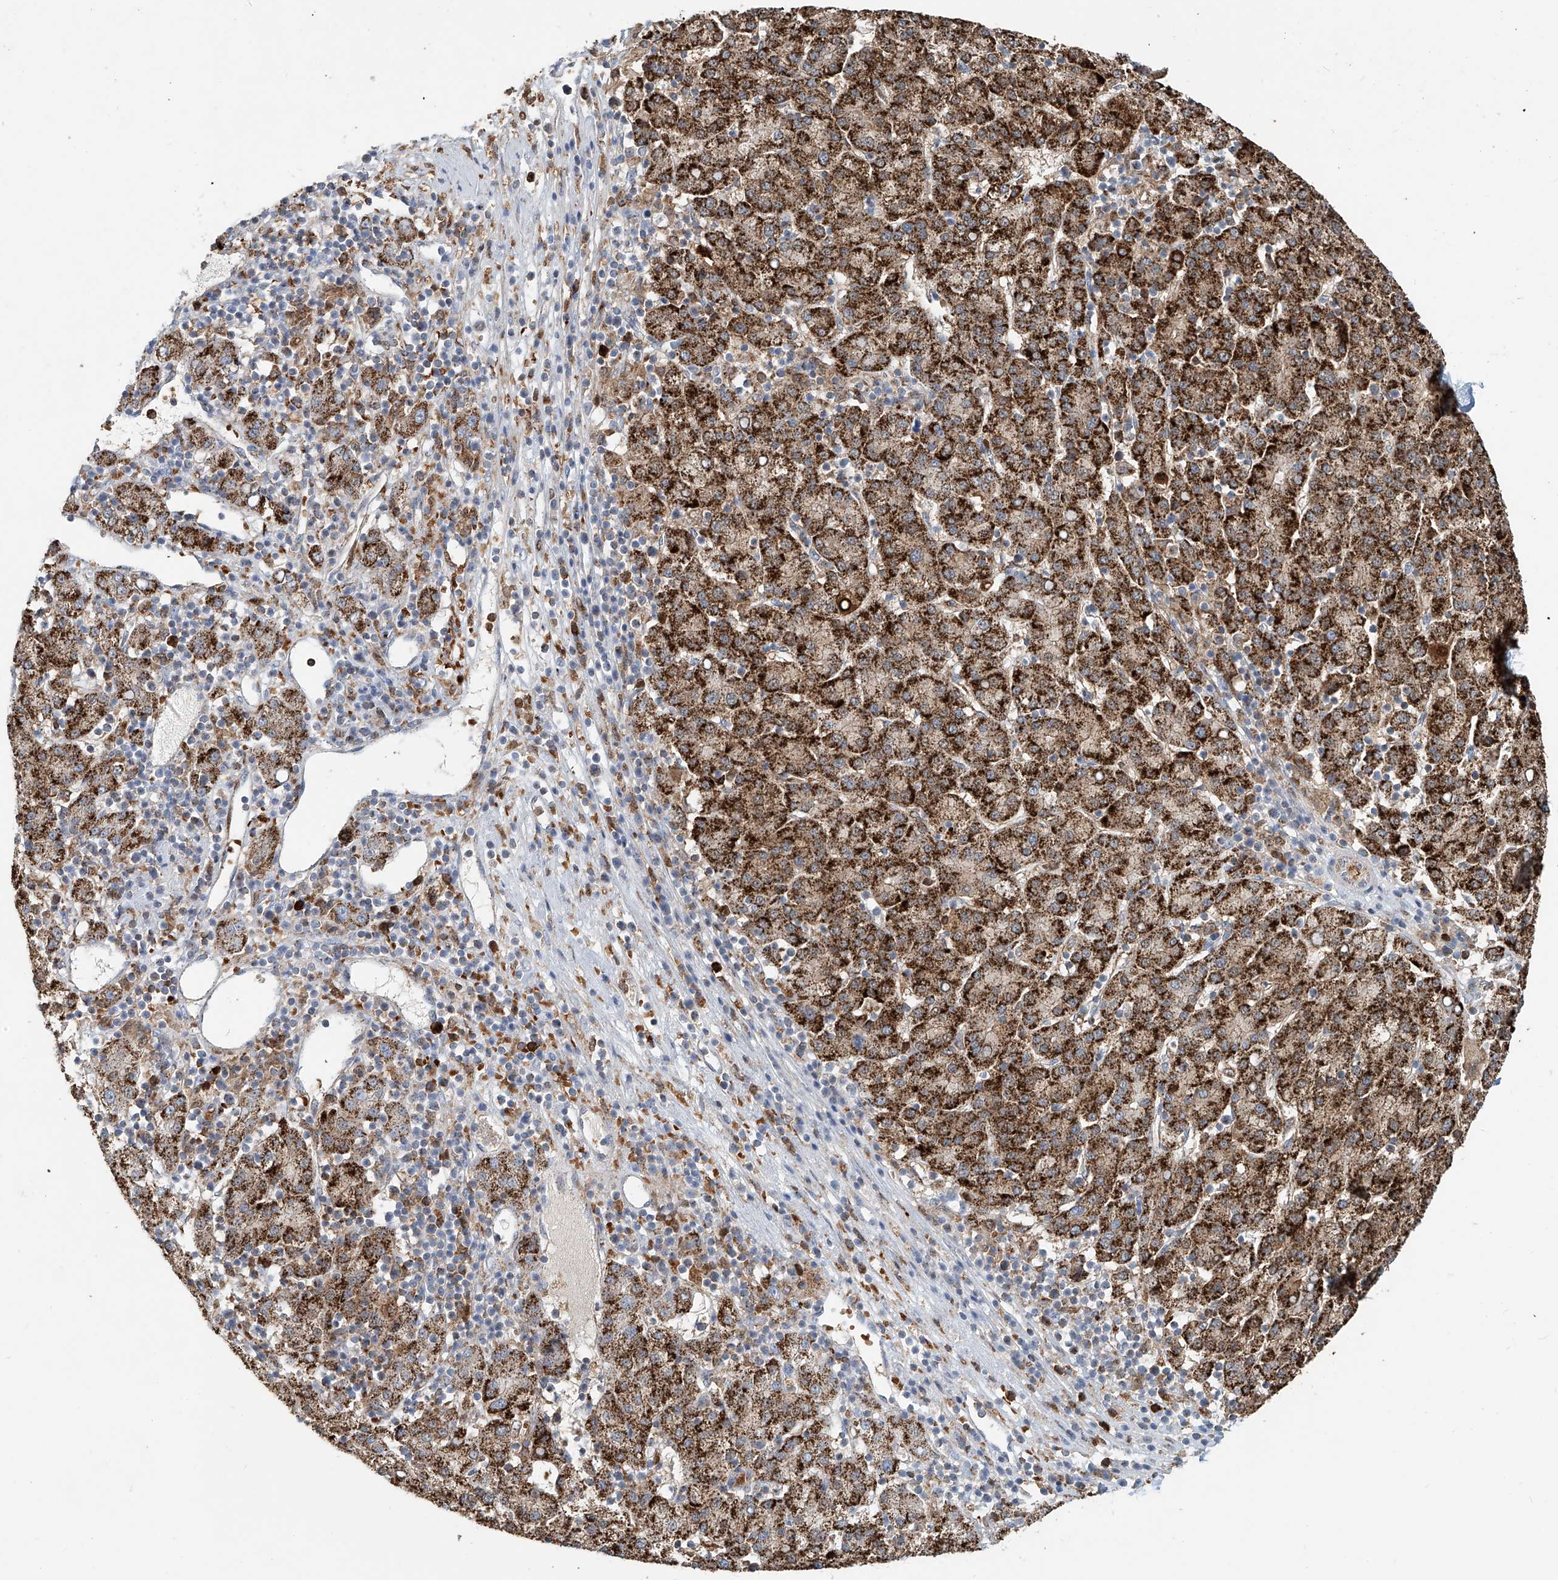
{"staining": {"intensity": "strong", "quantity": ">75%", "location": "cytoplasmic/membranous"}, "tissue": "liver cancer", "cell_type": "Tumor cells", "image_type": "cancer", "snomed": [{"axis": "morphology", "description": "Carcinoma, Hepatocellular, NOS"}, {"axis": "topography", "description": "Liver"}], "caption": "Strong cytoplasmic/membranous expression is identified in about >75% of tumor cells in liver hepatocellular carcinoma.", "gene": "PTPRA", "patient": {"sex": "female", "age": 58}}